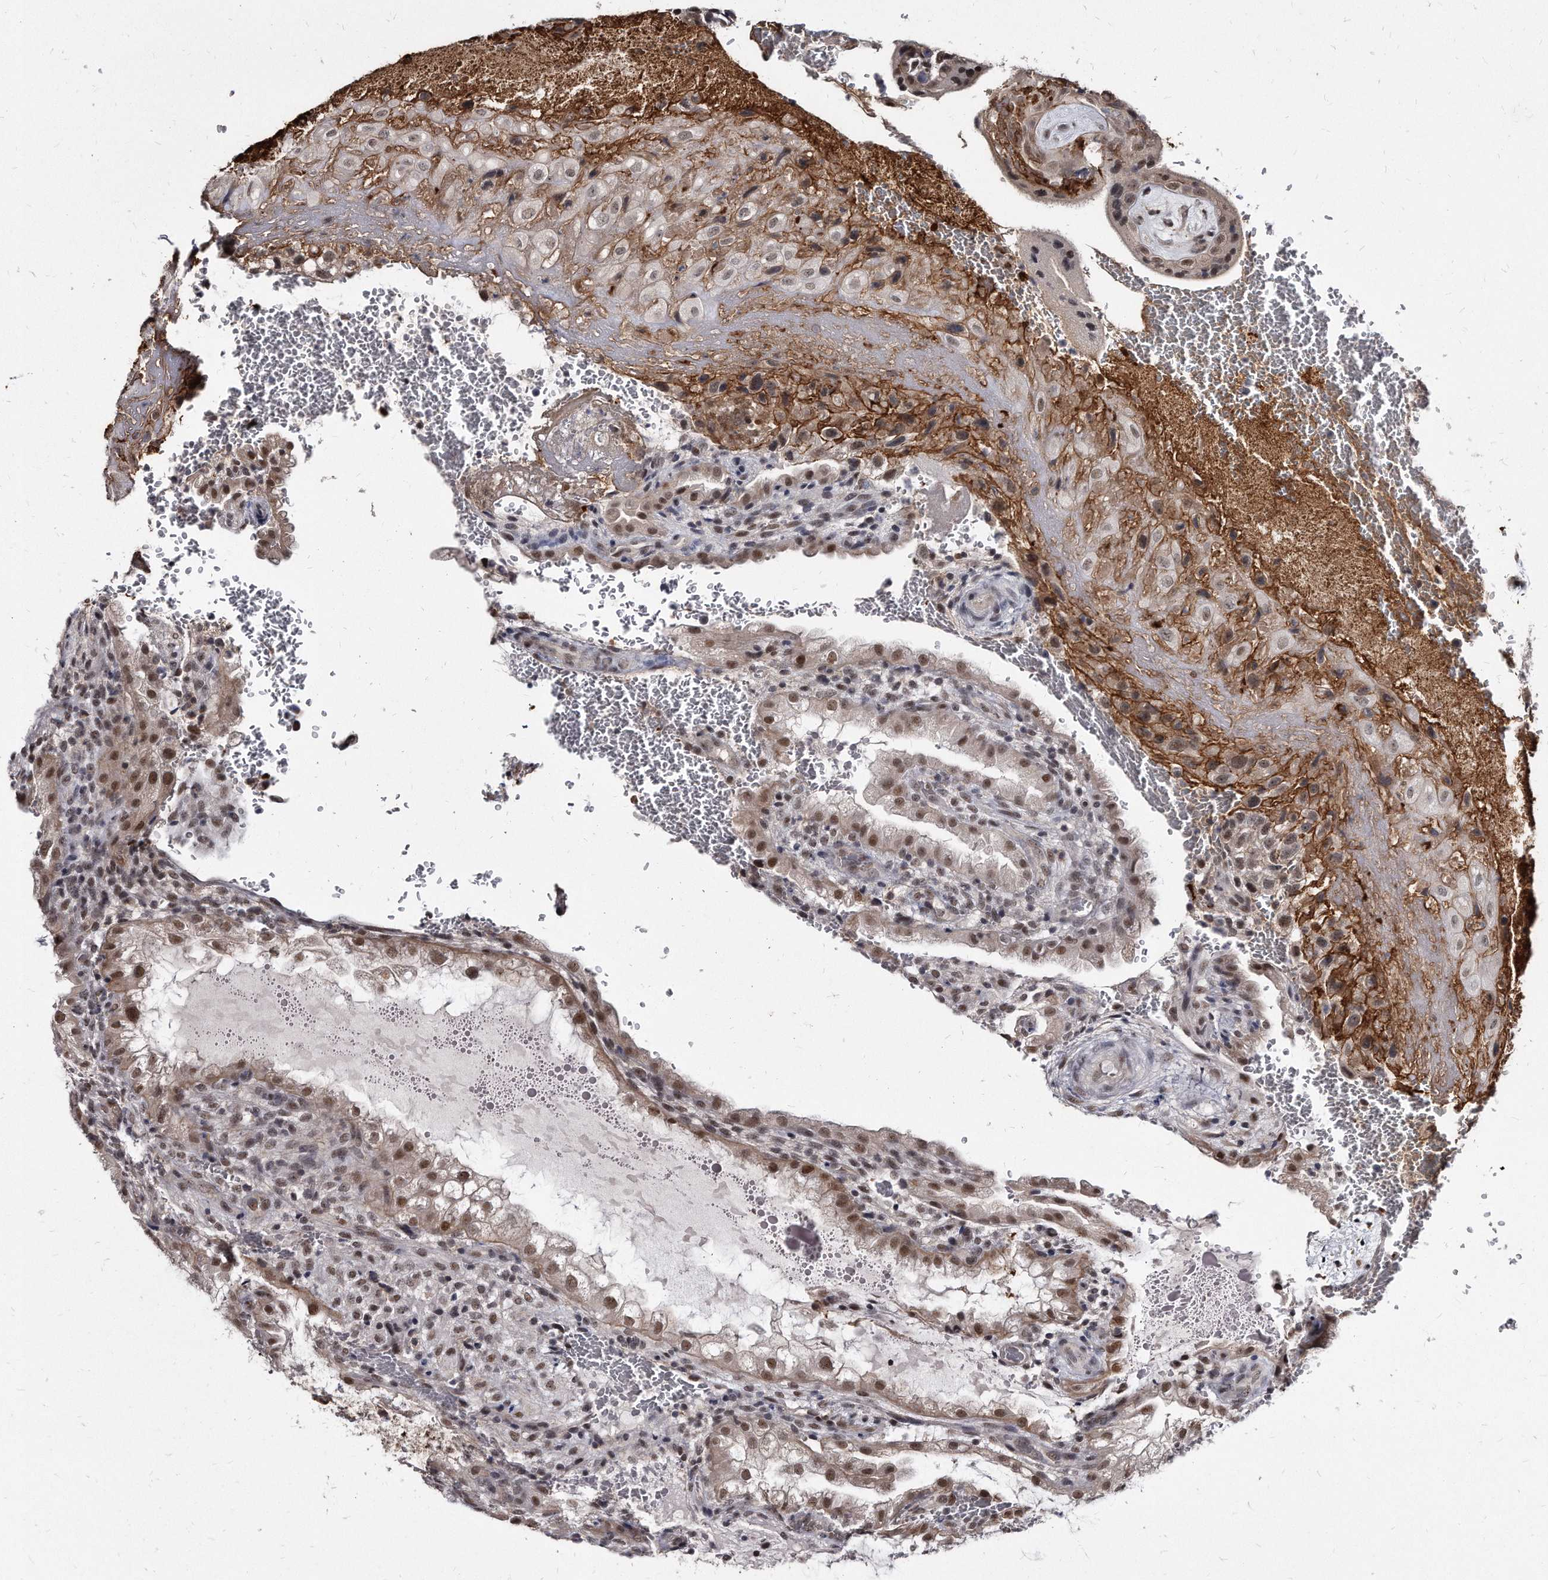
{"staining": {"intensity": "moderate", "quantity": ">75%", "location": "cytoplasmic/membranous,nuclear"}, "tissue": "placenta", "cell_type": "Decidual cells", "image_type": "normal", "snomed": [{"axis": "morphology", "description": "Normal tissue, NOS"}, {"axis": "topography", "description": "Placenta"}], "caption": "Decidual cells show moderate cytoplasmic/membranous,nuclear expression in about >75% of cells in normal placenta.", "gene": "KLHDC3", "patient": {"sex": "female", "age": 35}}